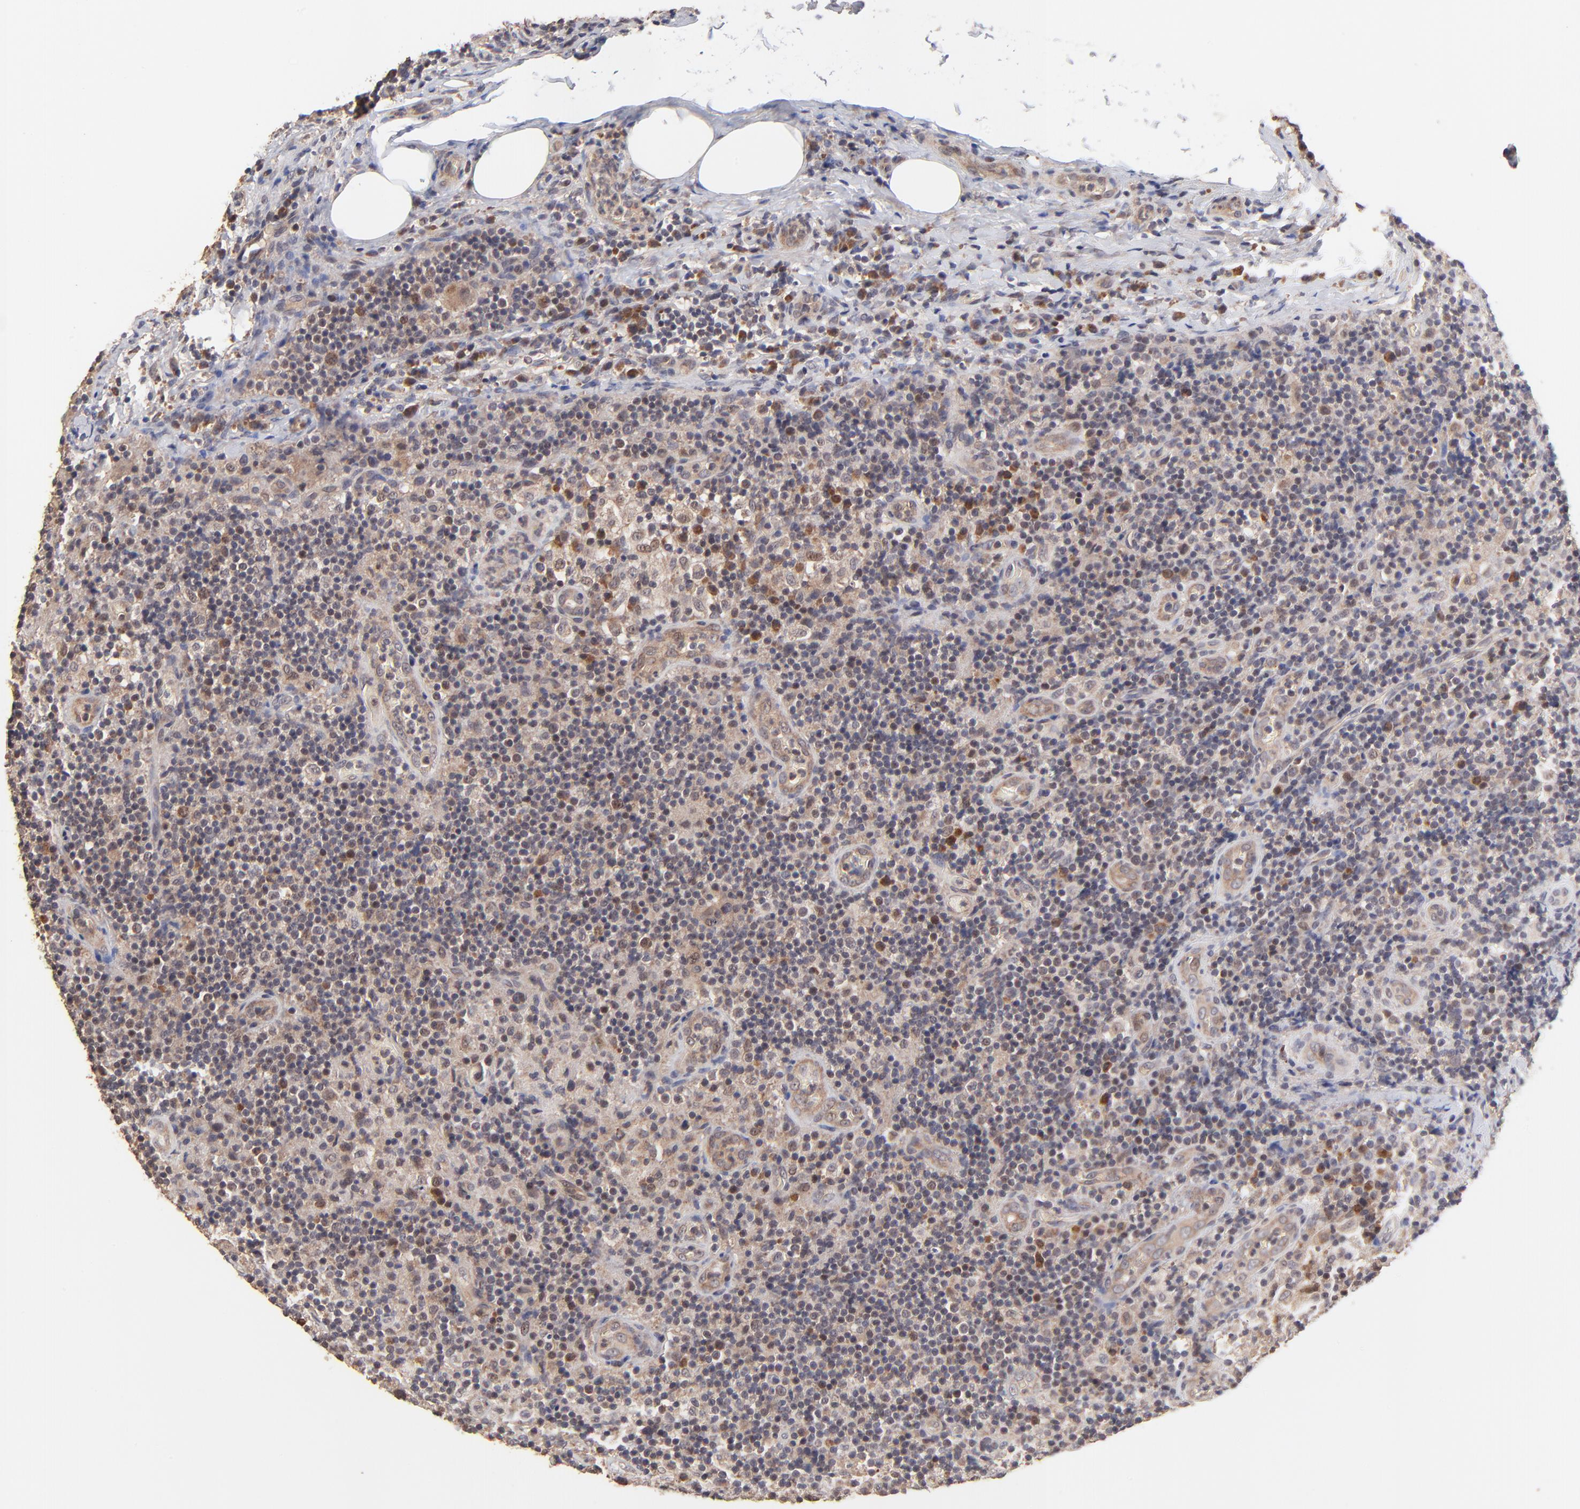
{"staining": {"intensity": "moderate", "quantity": "25%-75%", "location": "cytoplasmic/membranous"}, "tissue": "lymph node", "cell_type": "Germinal center cells", "image_type": "normal", "snomed": [{"axis": "morphology", "description": "Normal tissue, NOS"}, {"axis": "morphology", "description": "Inflammation, NOS"}, {"axis": "topography", "description": "Lymph node"}], "caption": "Human lymph node stained for a protein (brown) shows moderate cytoplasmic/membranous positive staining in about 25%-75% of germinal center cells.", "gene": "BAIAP2L2", "patient": {"sex": "male", "age": 46}}